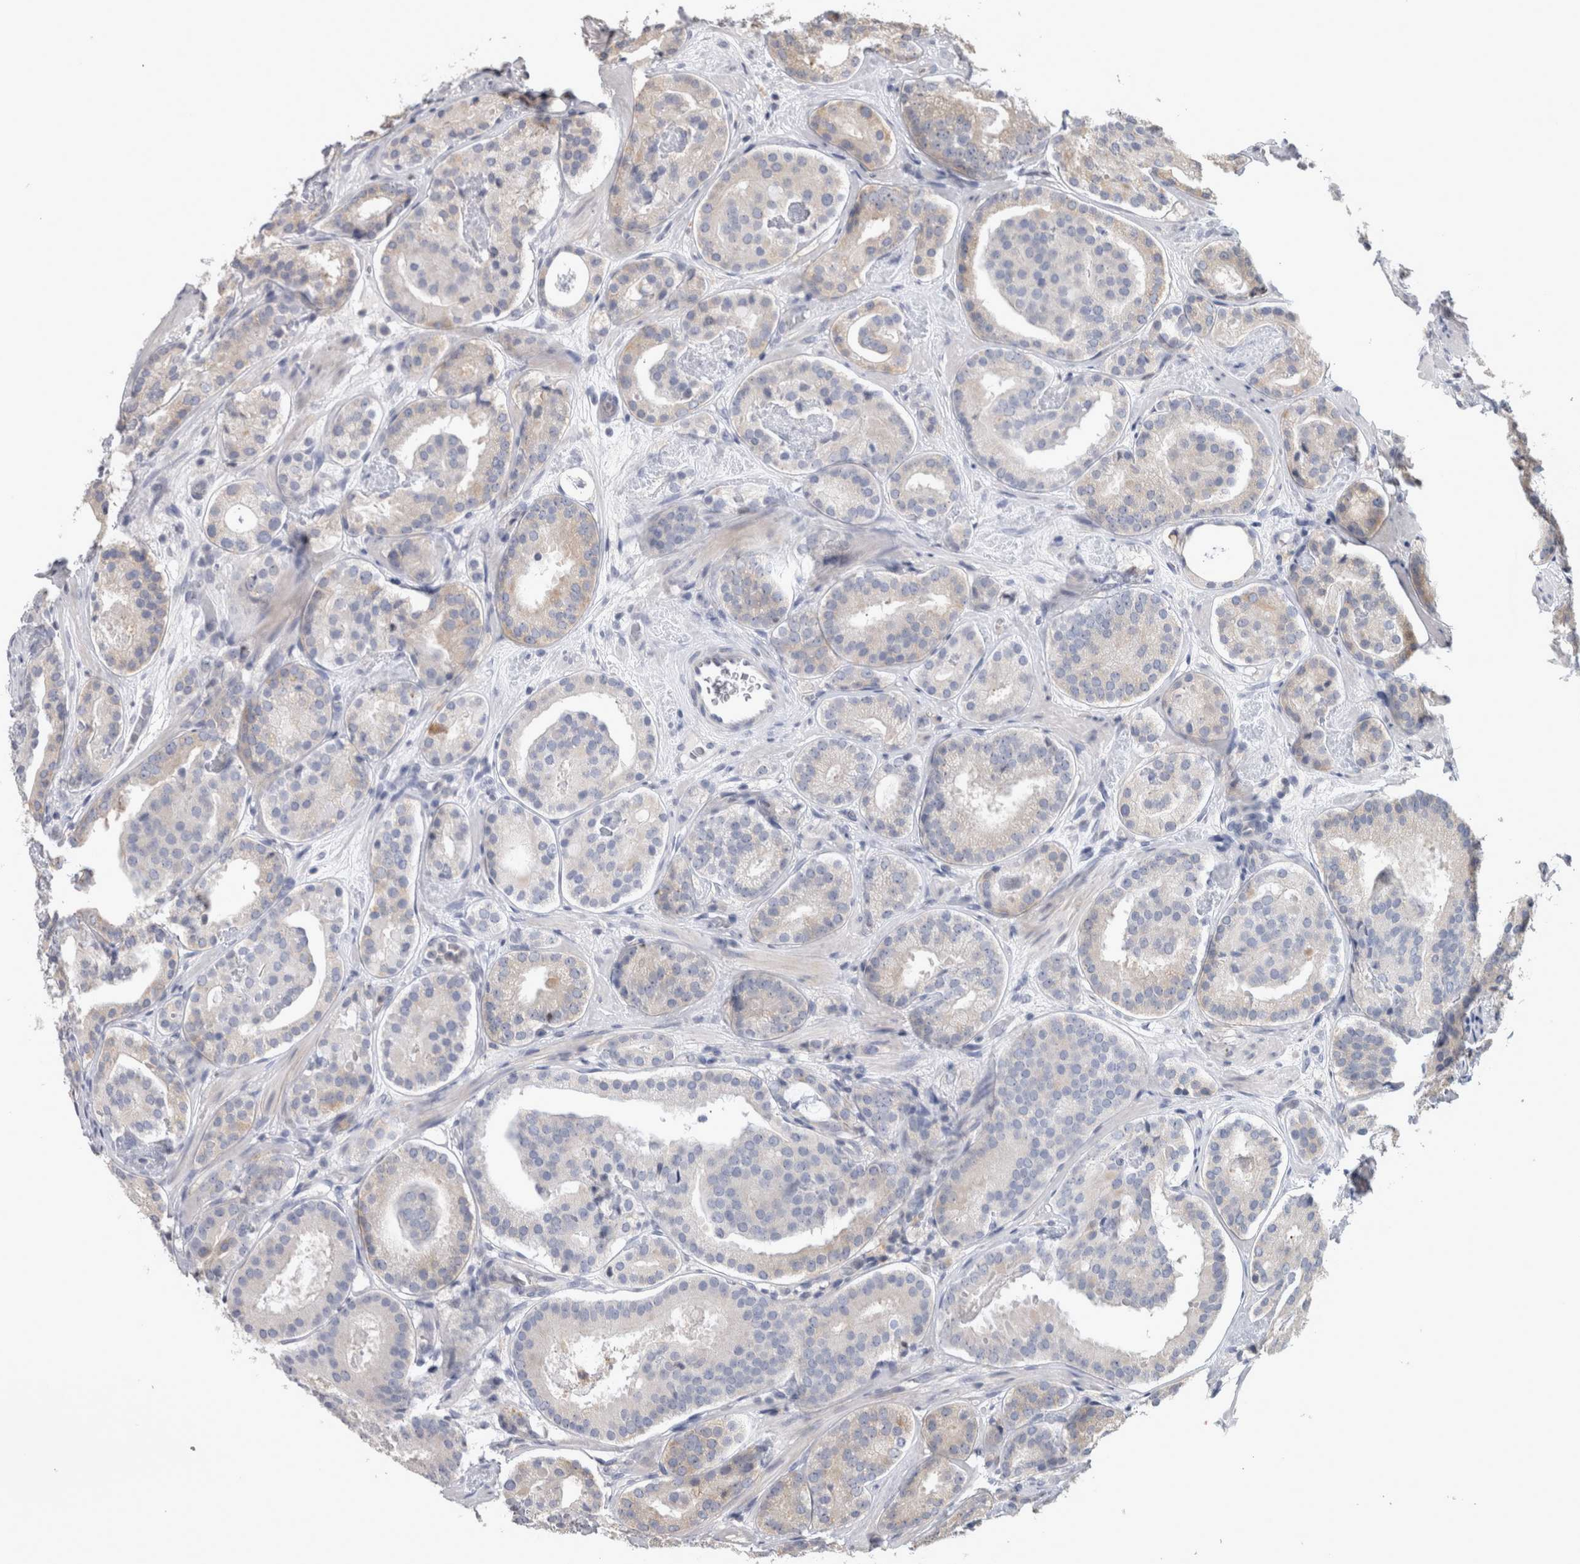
{"staining": {"intensity": "negative", "quantity": "none", "location": "none"}, "tissue": "prostate cancer", "cell_type": "Tumor cells", "image_type": "cancer", "snomed": [{"axis": "morphology", "description": "Adenocarcinoma, Low grade"}, {"axis": "topography", "description": "Prostate"}], "caption": "The image shows no staining of tumor cells in prostate cancer. (DAB IHC with hematoxylin counter stain).", "gene": "USH1G", "patient": {"sex": "male", "age": 69}}